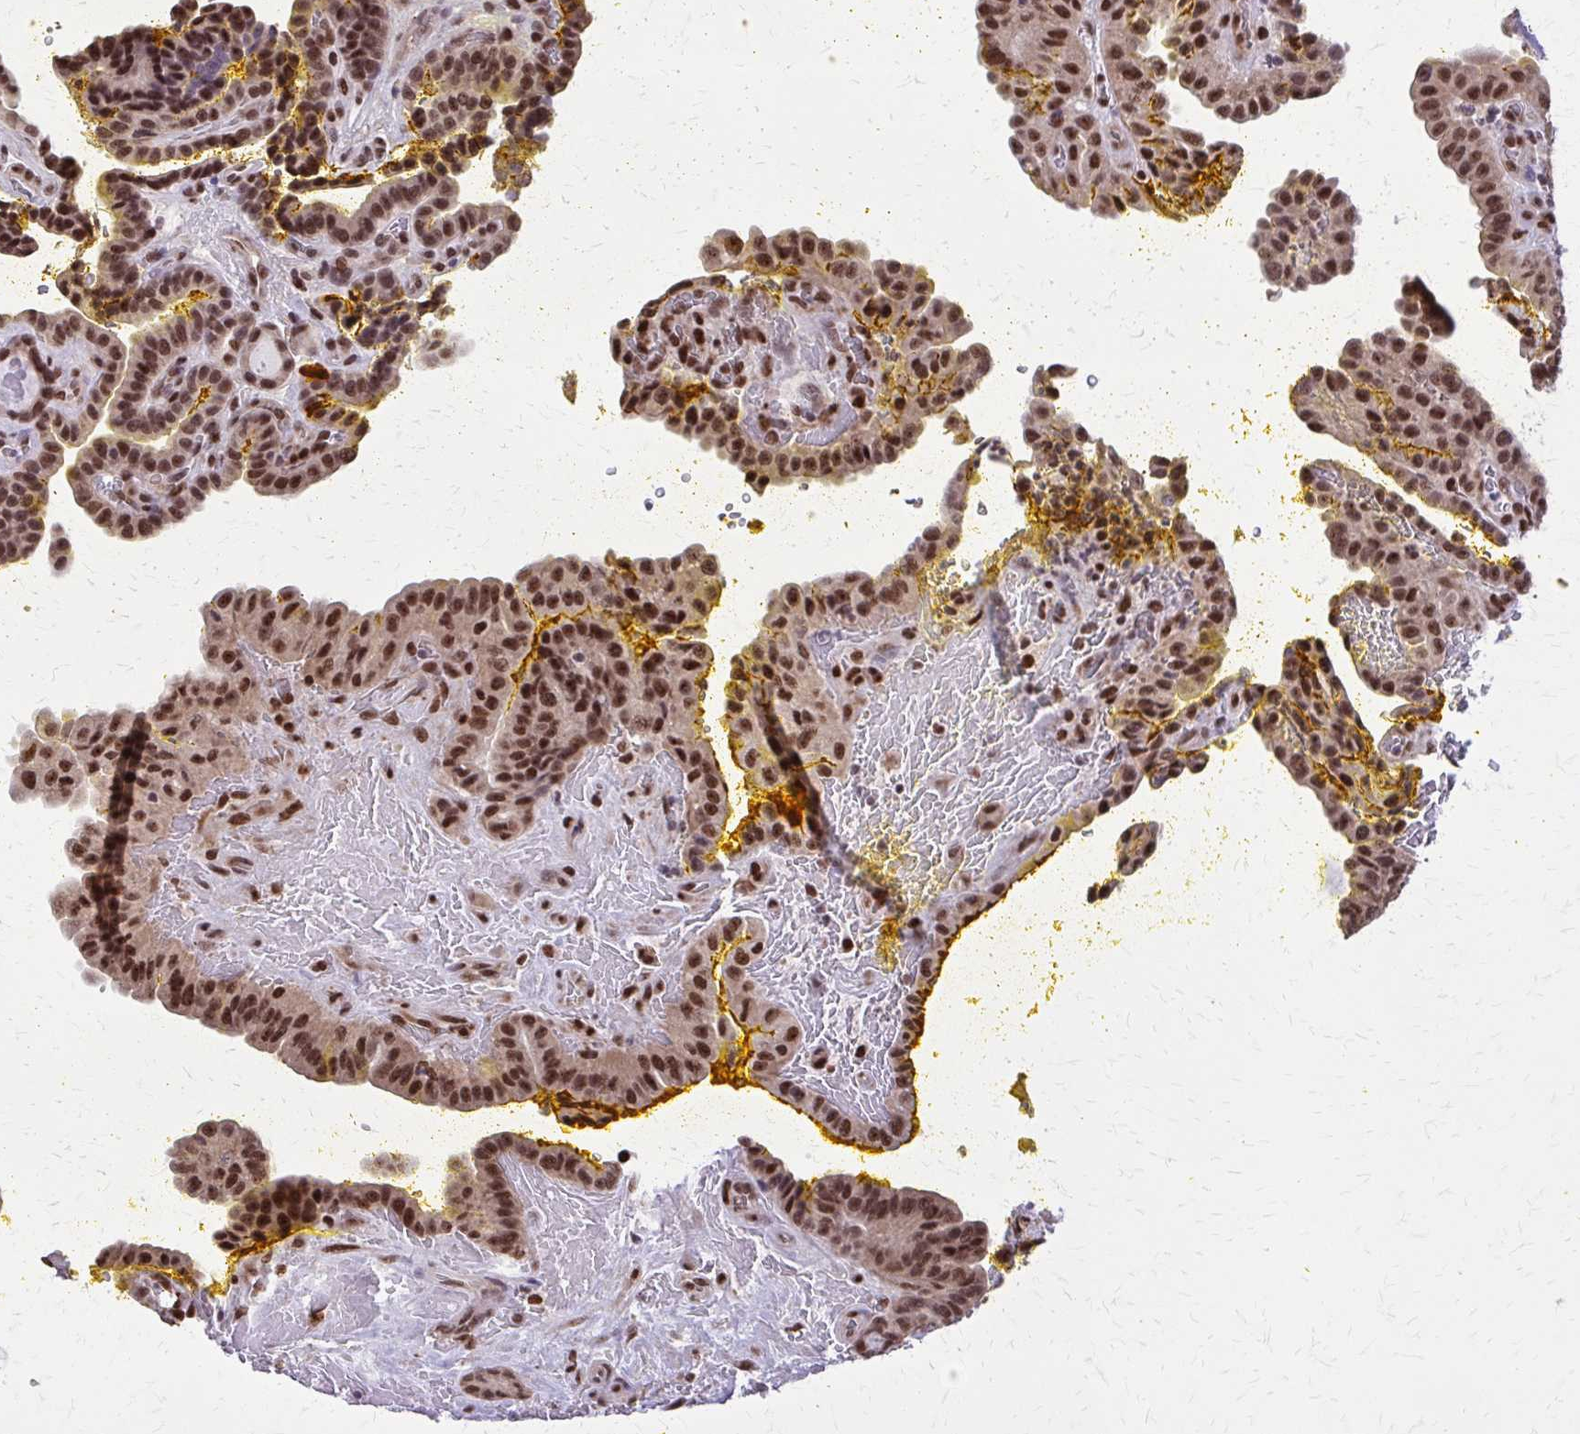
{"staining": {"intensity": "moderate", "quantity": ">75%", "location": "nuclear"}, "tissue": "thyroid cancer", "cell_type": "Tumor cells", "image_type": "cancer", "snomed": [{"axis": "morphology", "description": "Papillary adenocarcinoma, NOS"}, {"axis": "topography", "description": "Thyroid gland"}], "caption": "Brown immunohistochemical staining in human papillary adenocarcinoma (thyroid) reveals moderate nuclear staining in approximately >75% of tumor cells. (DAB = brown stain, brightfield microscopy at high magnification).", "gene": "TTF1", "patient": {"sex": "male", "age": 87}}